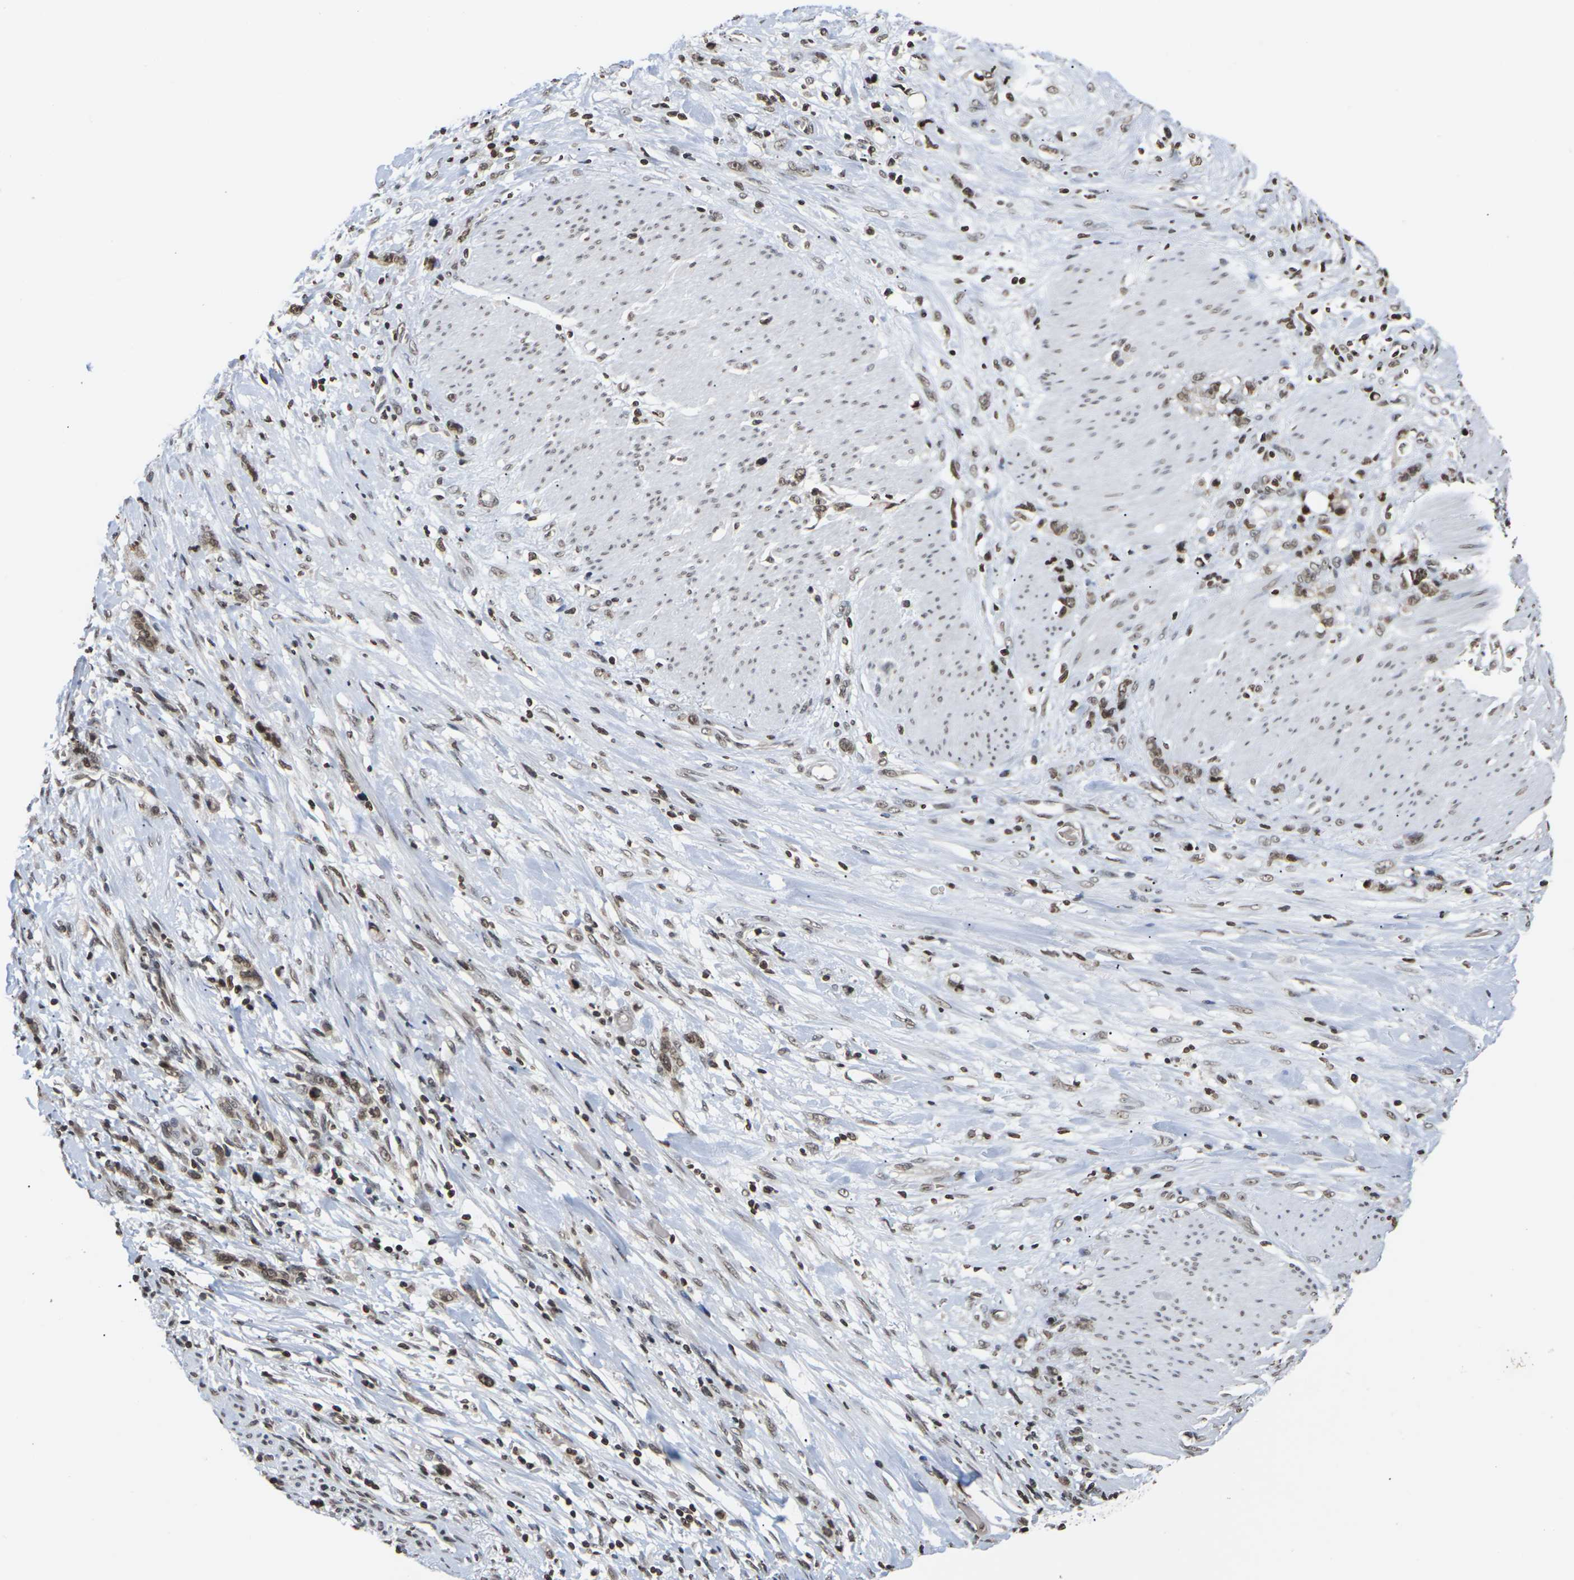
{"staining": {"intensity": "moderate", "quantity": ">75%", "location": "nuclear"}, "tissue": "stomach cancer", "cell_type": "Tumor cells", "image_type": "cancer", "snomed": [{"axis": "morphology", "description": "Adenocarcinoma, NOS"}, {"axis": "topography", "description": "Stomach, lower"}], "caption": "Moderate nuclear protein positivity is appreciated in about >75% of tumor cells in stomach adenocarcinoma. (DAB (3,3'-diaminobenzidine) IHC with brightfield microscopy, high magnification).", "gene": "ETV5", "patient": {"sex": "male", "age": 88}}